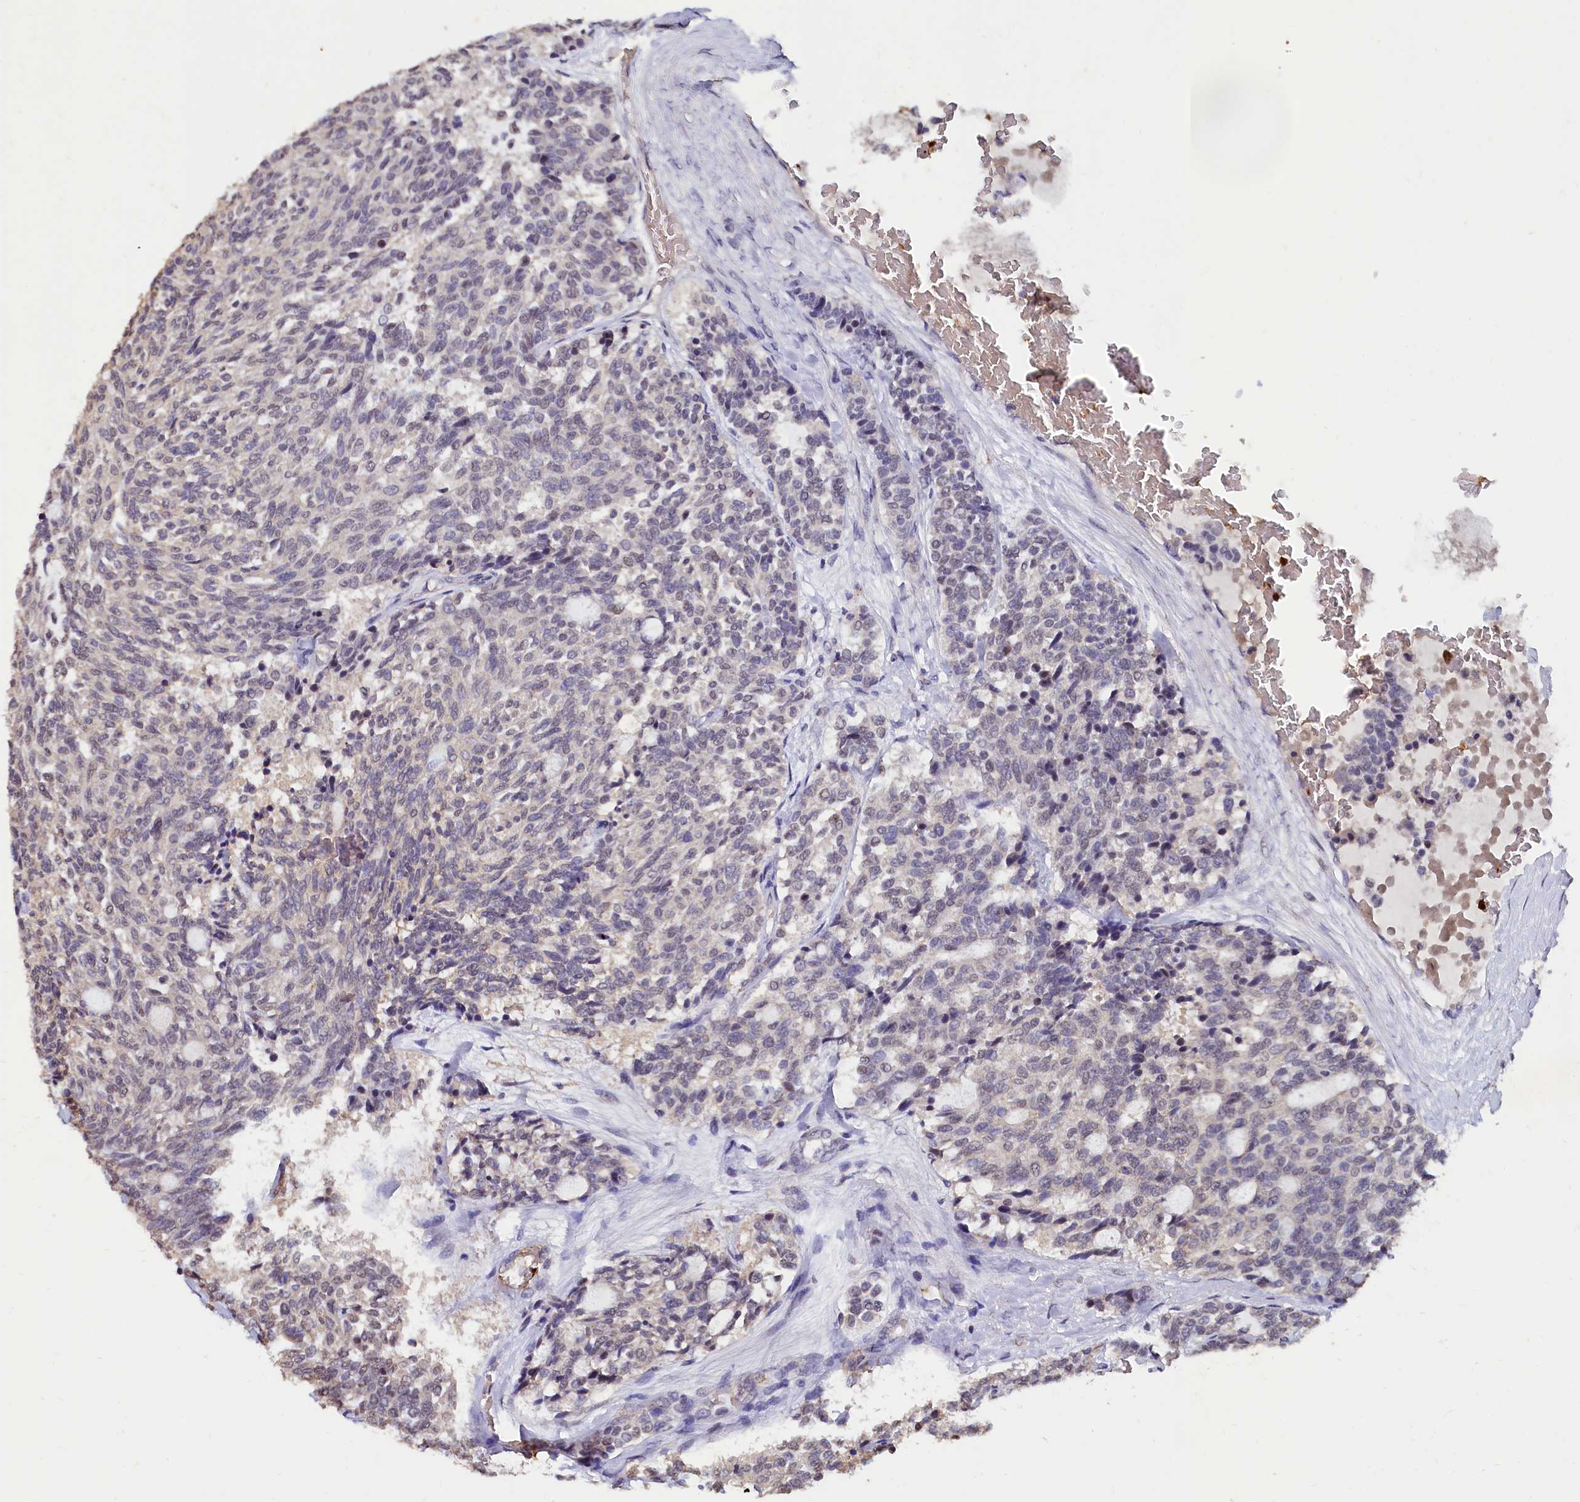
{"staining": {"intensity": "negative", "quantity": "none", "location": "none"}, "tissue": "carcinoid", "cell_type": "Tumor cells", "image_type": "cancer", "snomed": [{"axis": "morphology", "description": "Carcinoid, malignant, NOS"}, {"axis": "topography", "description": "Pancreas"}], "caption": "IHC image of neoplastic tissue: carcinoid stained with DAB demonstrates no significant protein expression in tumor cells. (Brightfield microscopy of DAB immunohistochemistry at high magnification).", "gene": "CSTPP1", "patient": {"sex": "female", "age": 54}}